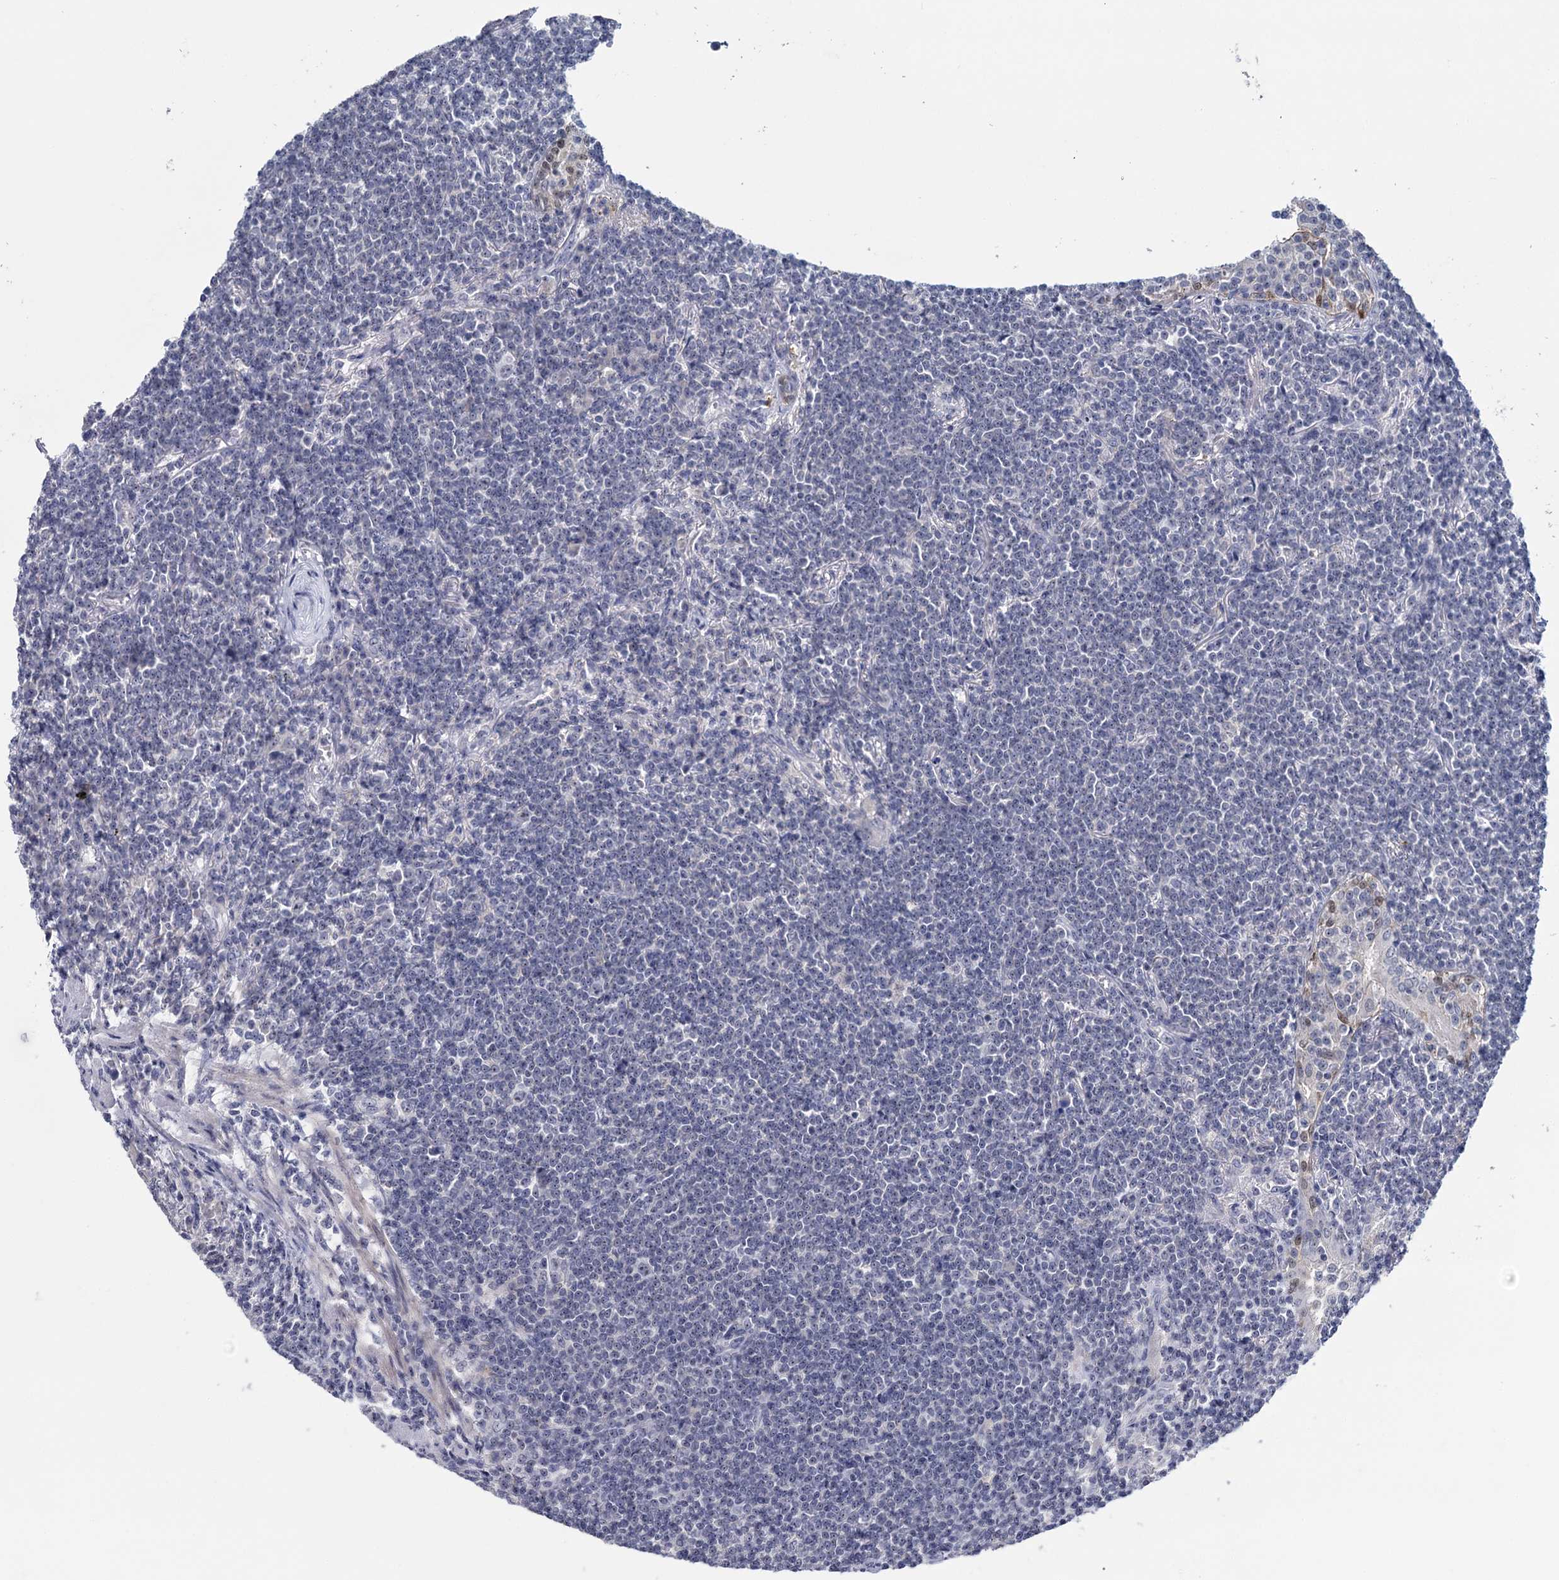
{"staining": {"intensity": "negative", "quantity": "none", "location": "none"}, "tissue": "lymphoma", "cell_type": "Tumor cells", "image_type": "cancer", "snomed": [{"axis": "morphology", "description": "Malignant lymphoma, non-Hodgkin's type, Low grade"}, {"axis": "topography", "description": "Lung"}], "caption": "A photomicrograph of human lymphoma is negative for staining in tumor cells.", "gene": "SFN", "patient": {"sex": "female", "age": 71}}